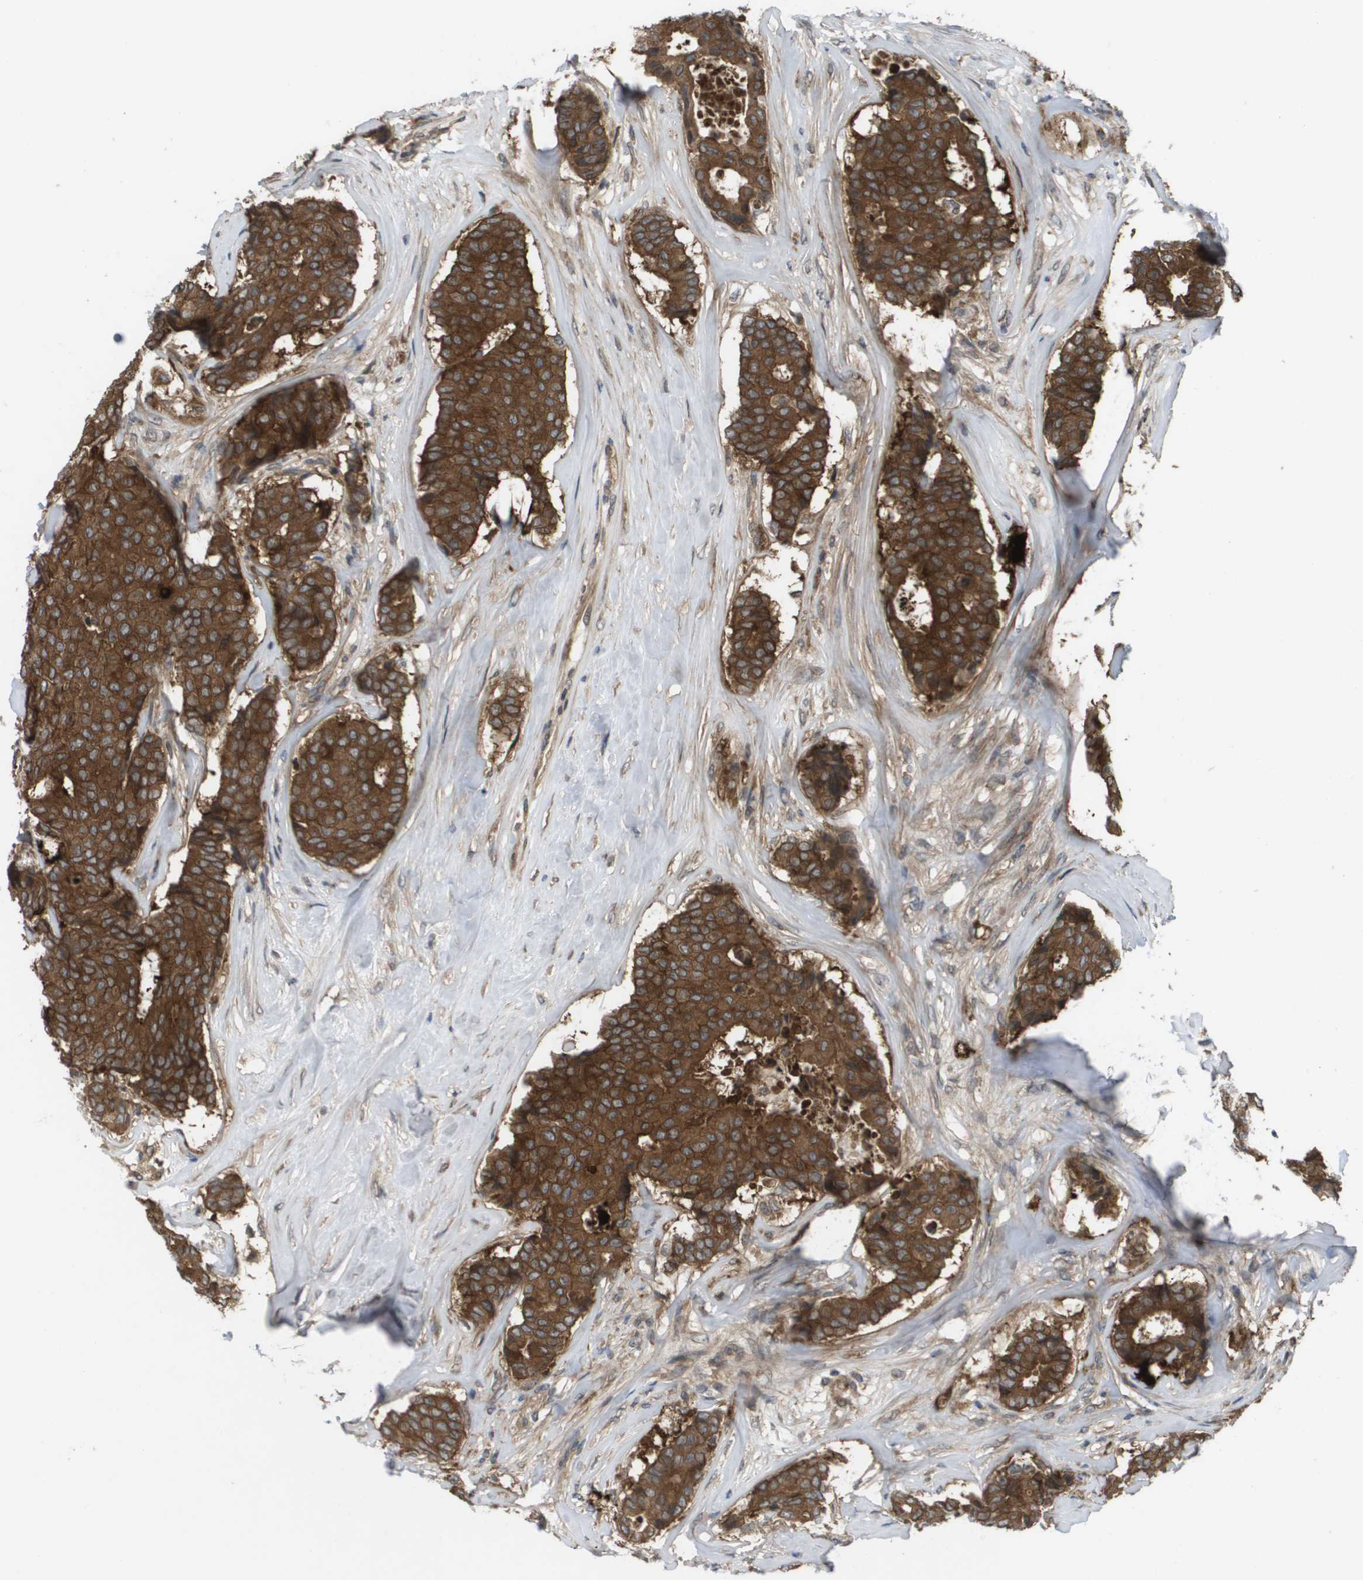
{"staining": {"intensity": "moderate", "quantity": ">75%", "location": "cytoplasmic/membranous"}, "tissue": "breast cancer", "cell_type": "Tumor cells", "image_type": "cancer", "snomed": [{"axis": "morphology", "description": "Duct carcinoma"}, {"axis": "topography", "description": "Breast"}], "caption": "Immunohistochemistry (IHC) (DAB (3,3'-diaminobenzidine)) staining of breast cancer (infiltrating ductal carcinoma) exhibits moderate cytoplasmic/membranous protein expression in approximately >75% of tumor cells.", "gene": "CTPS2", "patient": {"sex": "female", "age": 75}}